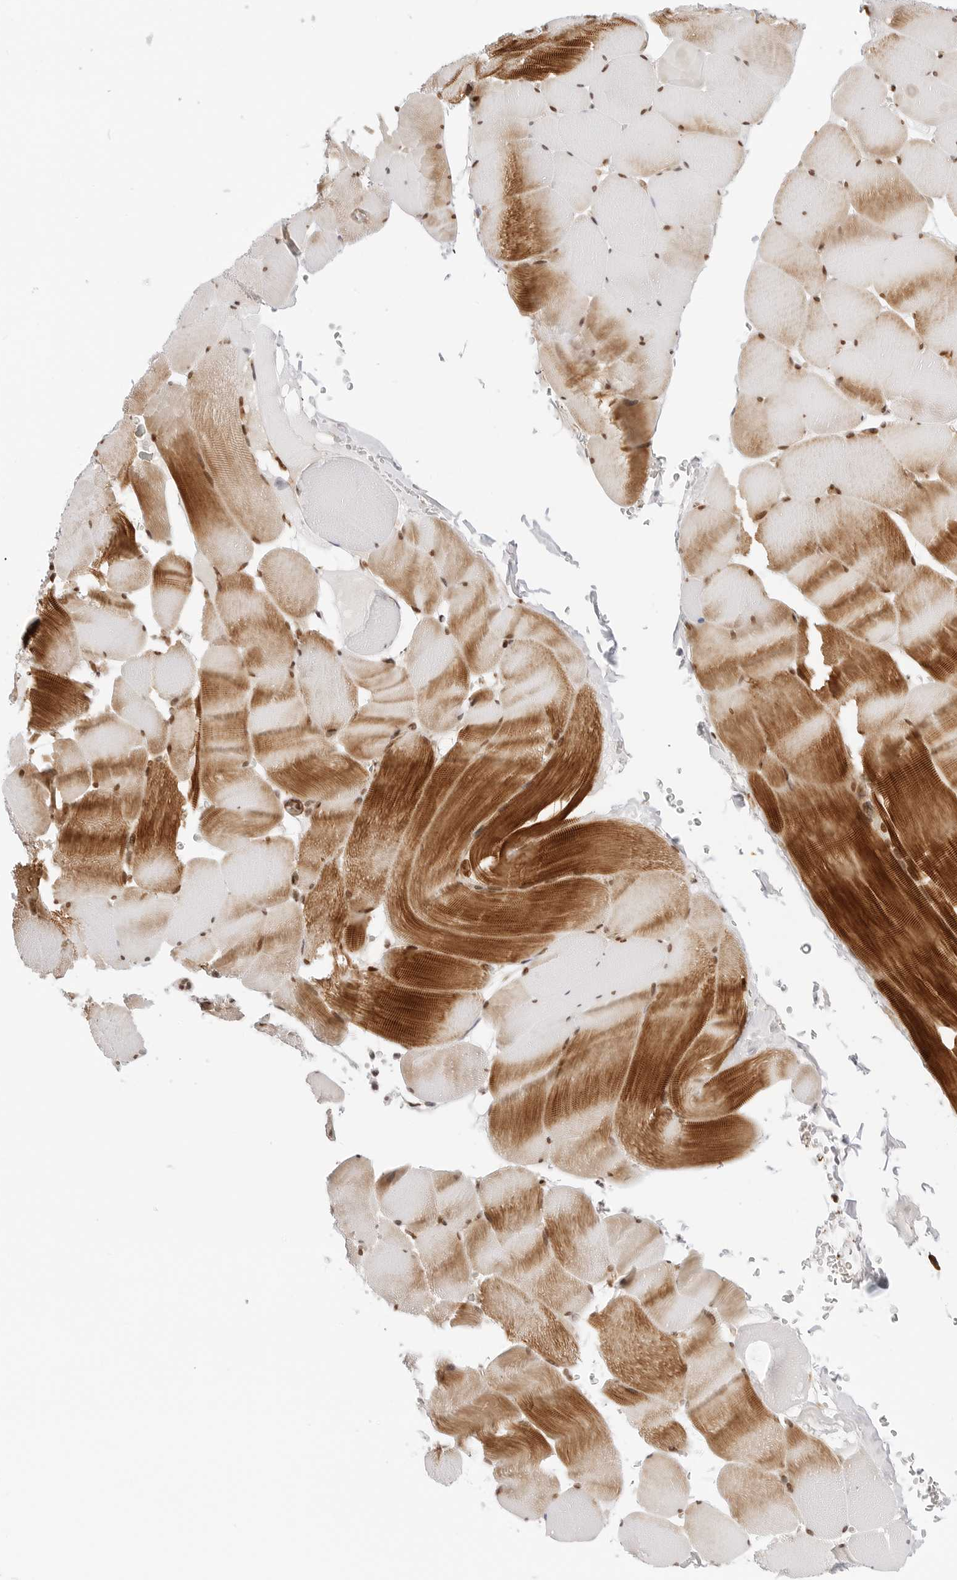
{"staining": {"intensity": "moderate", "quantity": ">75%", "location": "cytoplasmic/membranous,nuclear"}, "tissue": "skeletal muscle", "cell_type": "Myocytes", "image_type": "normal", "snomed": [{"axis": "morphology", "description": "Normal tissue, NOS"}, {"axis": "topography", "description": "Skeletal muscle"}], "caption": "About >75% of myocytes in unremarkable human skeletal muscle reveal moderate cytoplasmic/membranous,nuclear protein expression as visualized by brown immunohistochemical staining.", "gene": "ZNF613", "patient": {"sex": "male", "age": 62}}